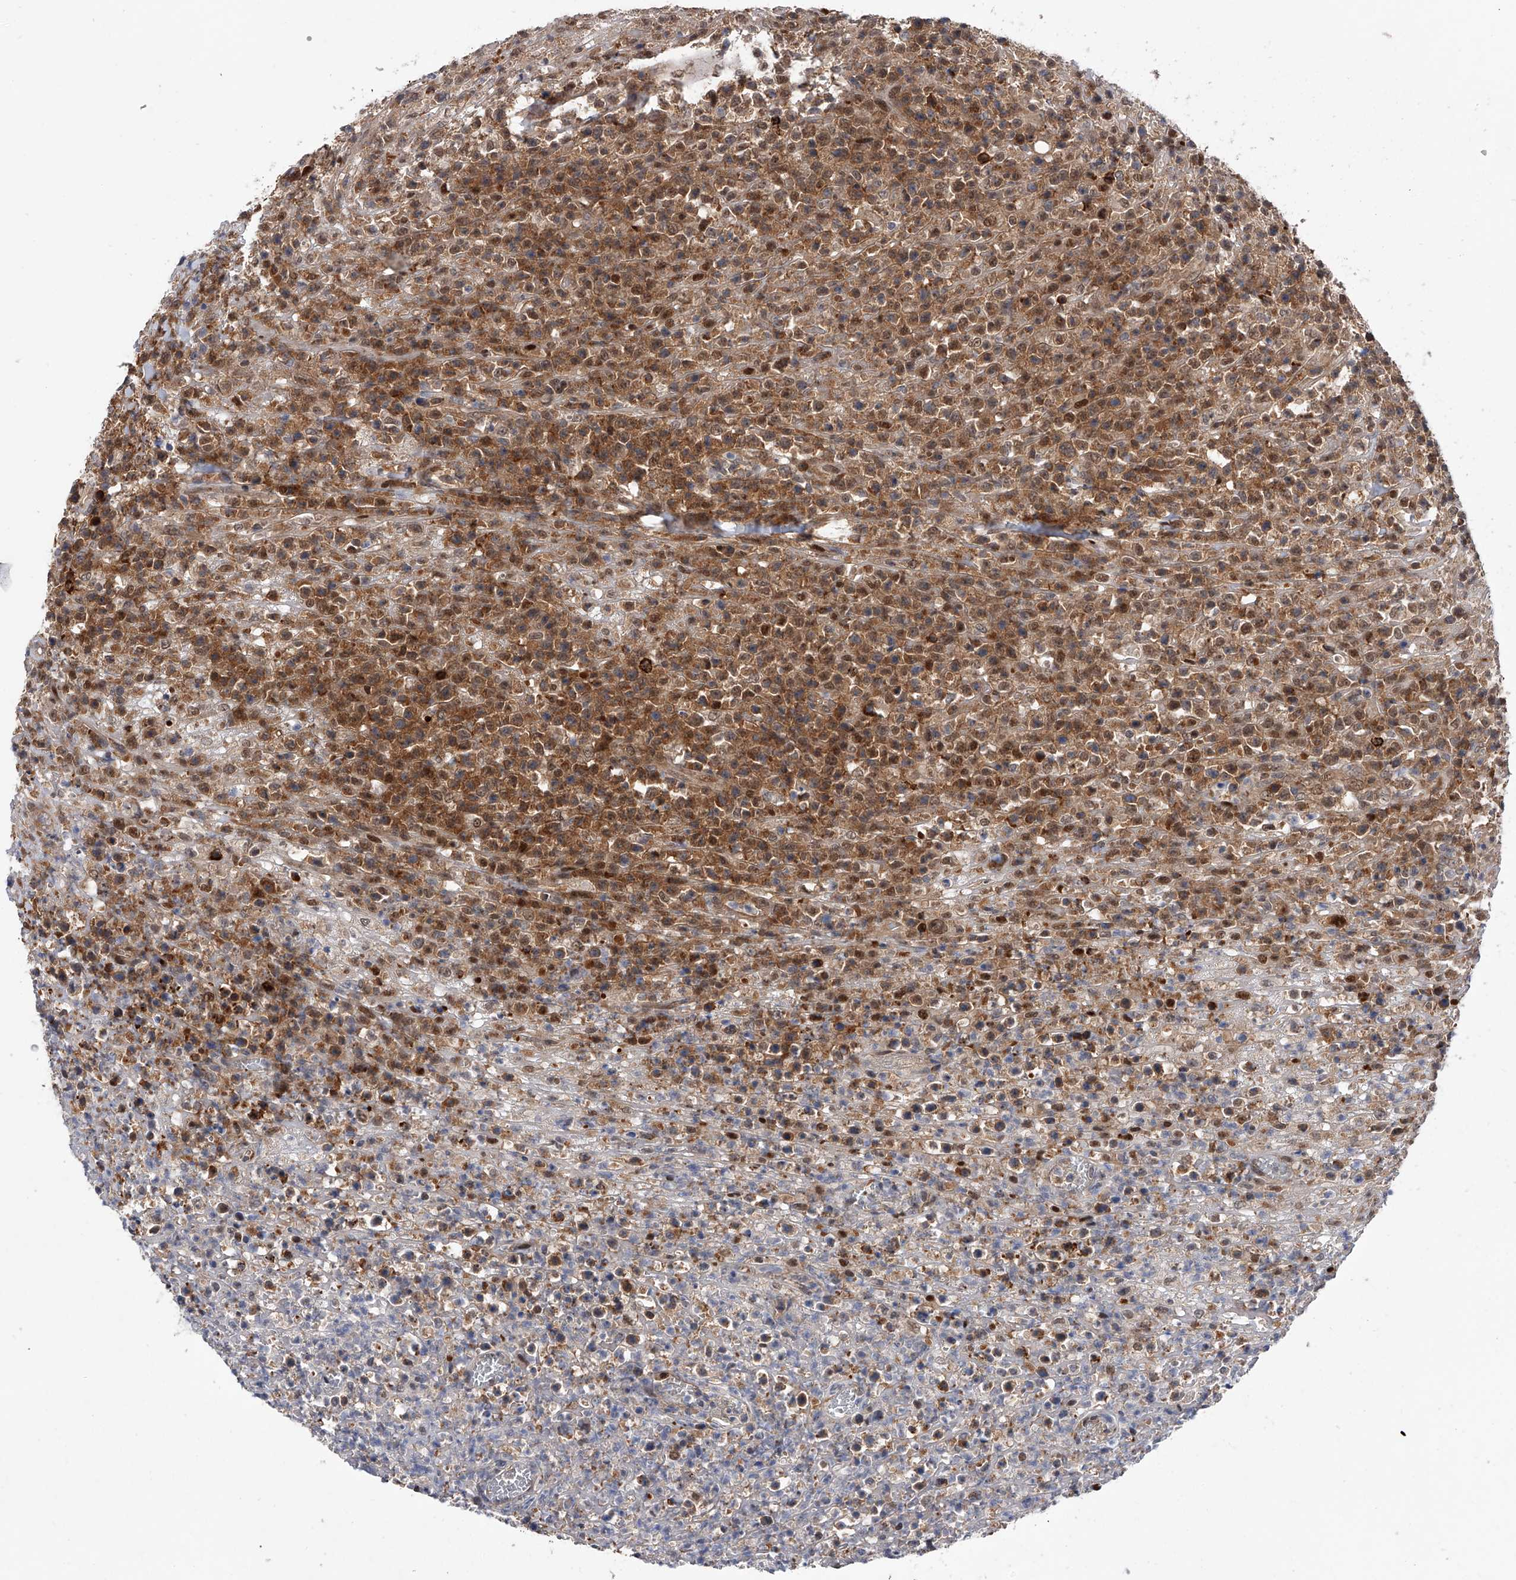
{"staining": {"intensity": "moderate", "quantity": ">75%", "location": "cytoplasmic/membranous"}, "tissue": "lymphoma", "cell_type": "Tumor cells", "image_type": "cancer", "snomed": [{"axis": "morphology", "description": "Malignant lymphoma, non-Hodgkin's type, High grade"}, {"axis": "topography", "description": "Colon"}], "caption": "IHC (DAB) staining of malignant lymphoma, non-Hodgkin's type (high-grade) displays moderate cytoplasmic/membranous protein expression in approximately >75% of tumor cells.", "gene": "RWDD2A", "patient": {"sex": "female", "age": 53}}